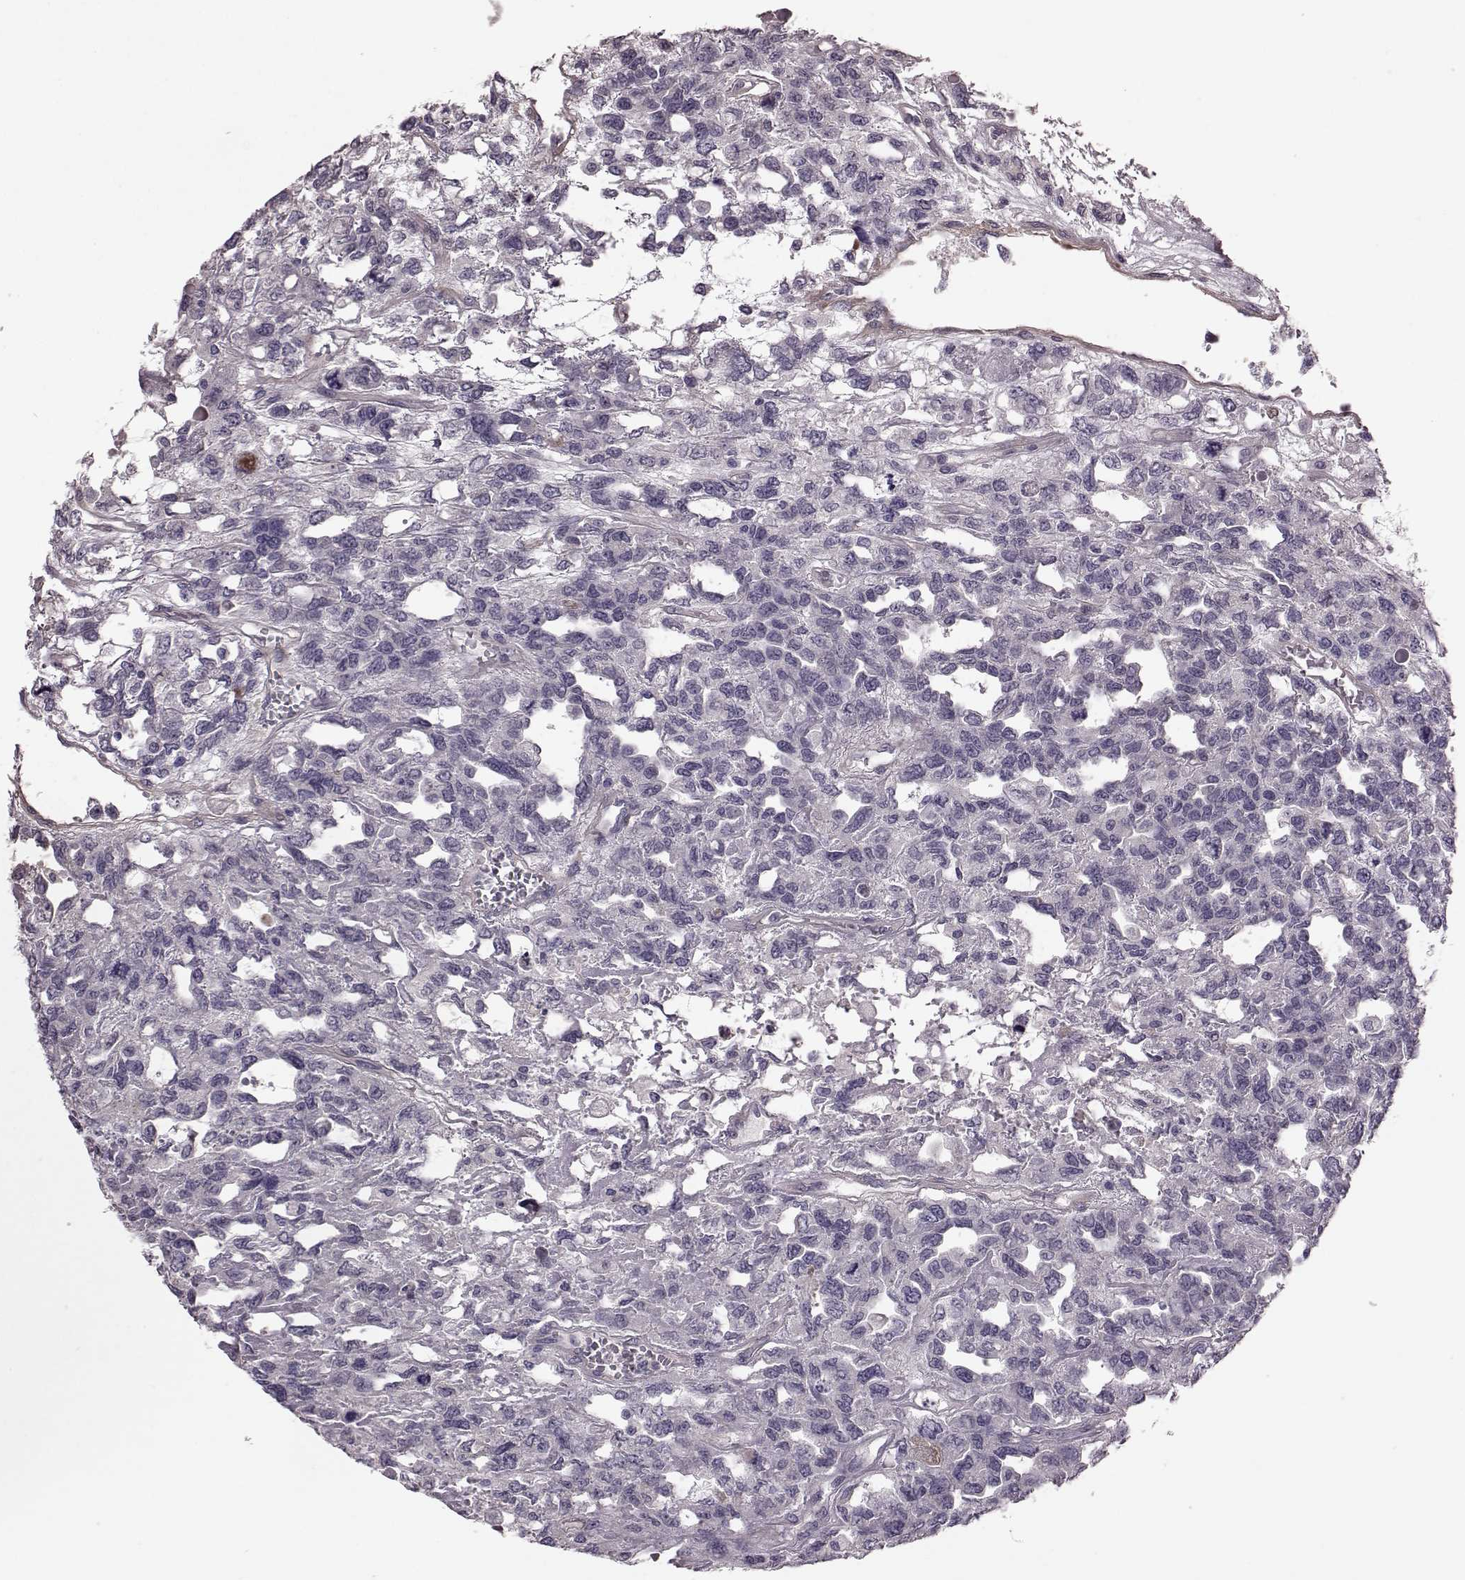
{"staining": {"intensity": "negative", "quantity": "none", "location": "none"}, "tissue": "testis cancer", "cell_type": "Tumor cells", "image_type": "cancer", "snomed": [{"axis": "morphology", "description": "Seminoma, NOS"}, {"axis": "topography", "description": "Testis"}], "caption": "Immunohistochemistry of human seminoma (testis) reveals no staining in tumor cells.", "gene": "GRK1", "patient": {"sex": "male", "age": 52}}